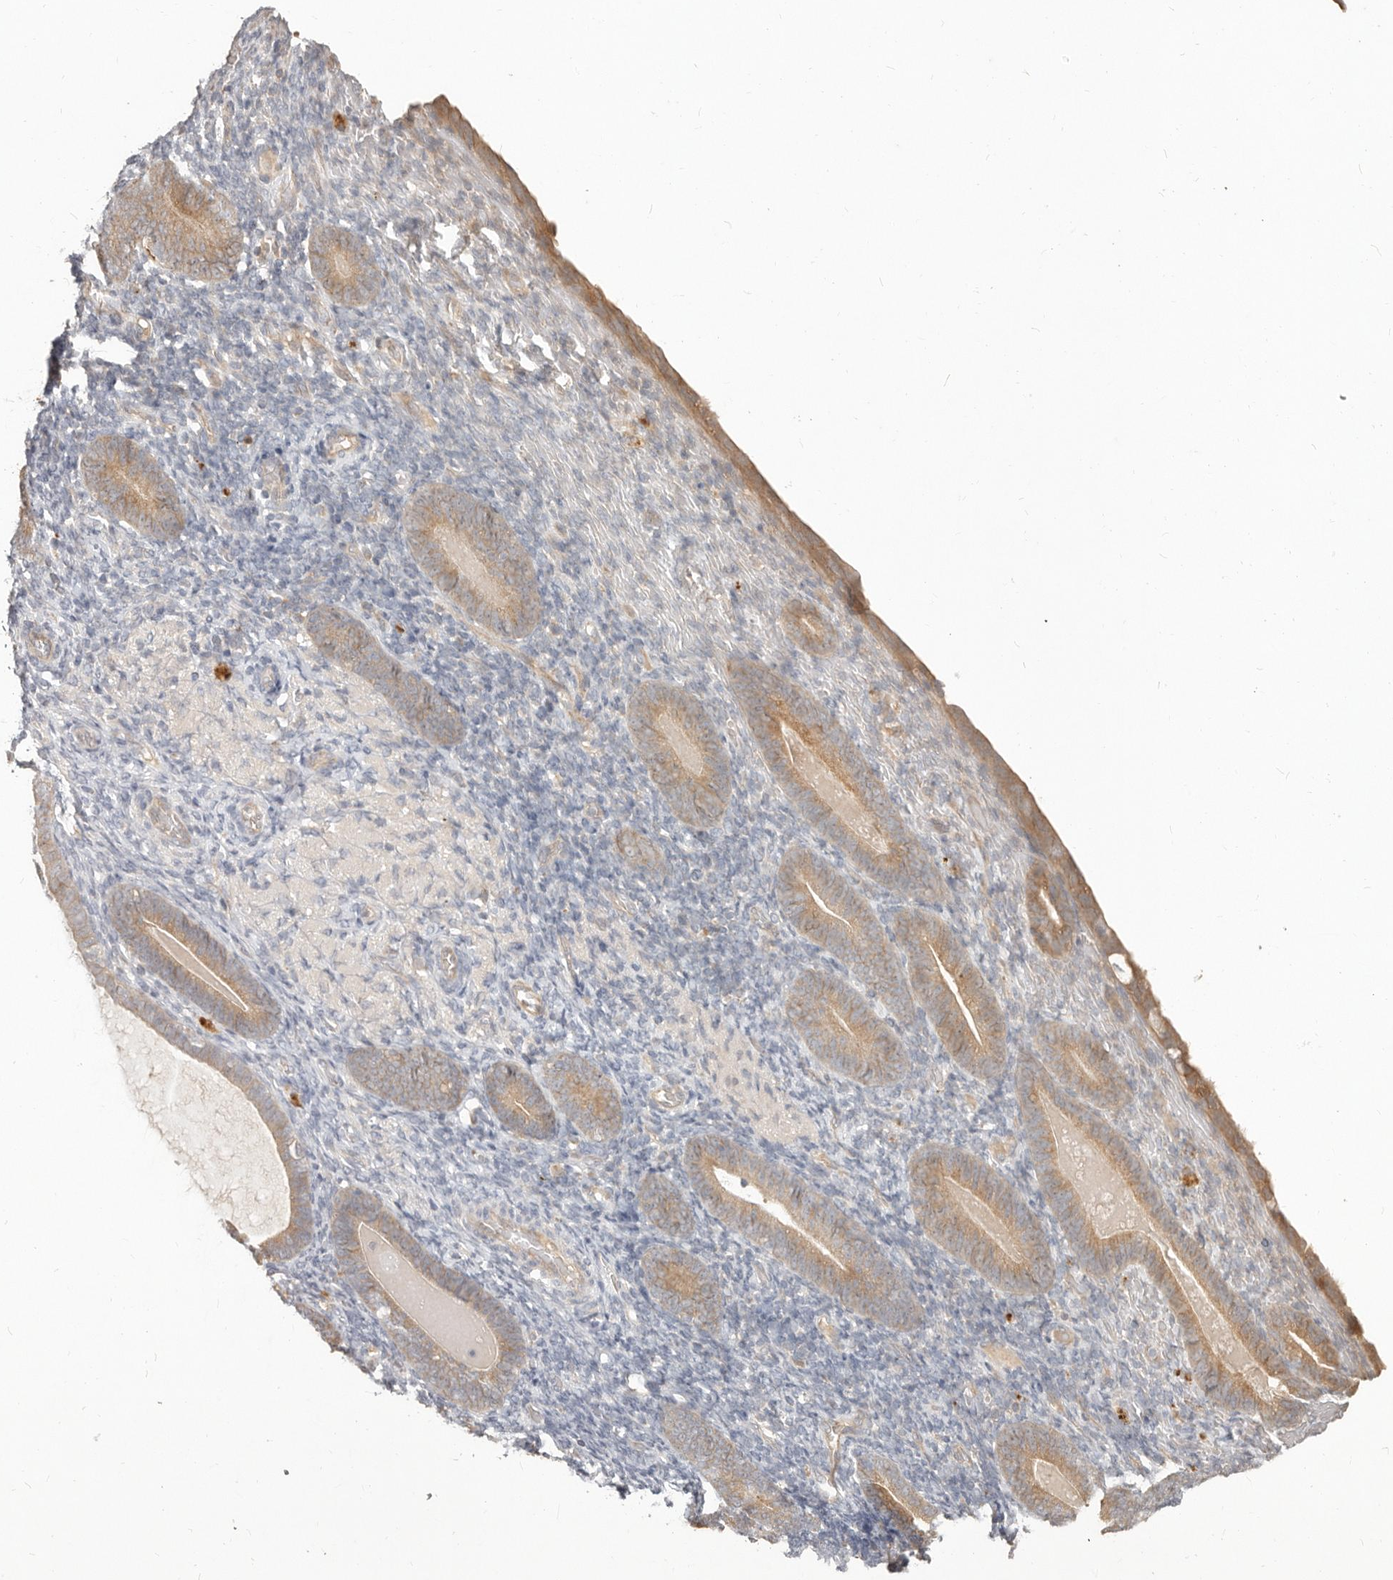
{"staining": {"intensity": "negative", "quantity": "none", "location": "none"}, "tissue": "endometrium", "cell_type": "Cells in endometrial stroma", "image_type": "normal", "snomed": [{"axis": "morphology", "description": "Normal tissue, NOS"}, {"axis": "topography", "description": "Endometrium"}], "caption": "The photomicrograph displays no significant positivity in cells in endometrial stroma of endometrium. Brightfield microscopy of immunohistochemistry stained with DAB (3,3'-diaminobenzidine) (brown) and hematoxylin (blue), captured at high magnification.", "gene": "MTFR2", "patient": {"sex": "female", "age": 51}}